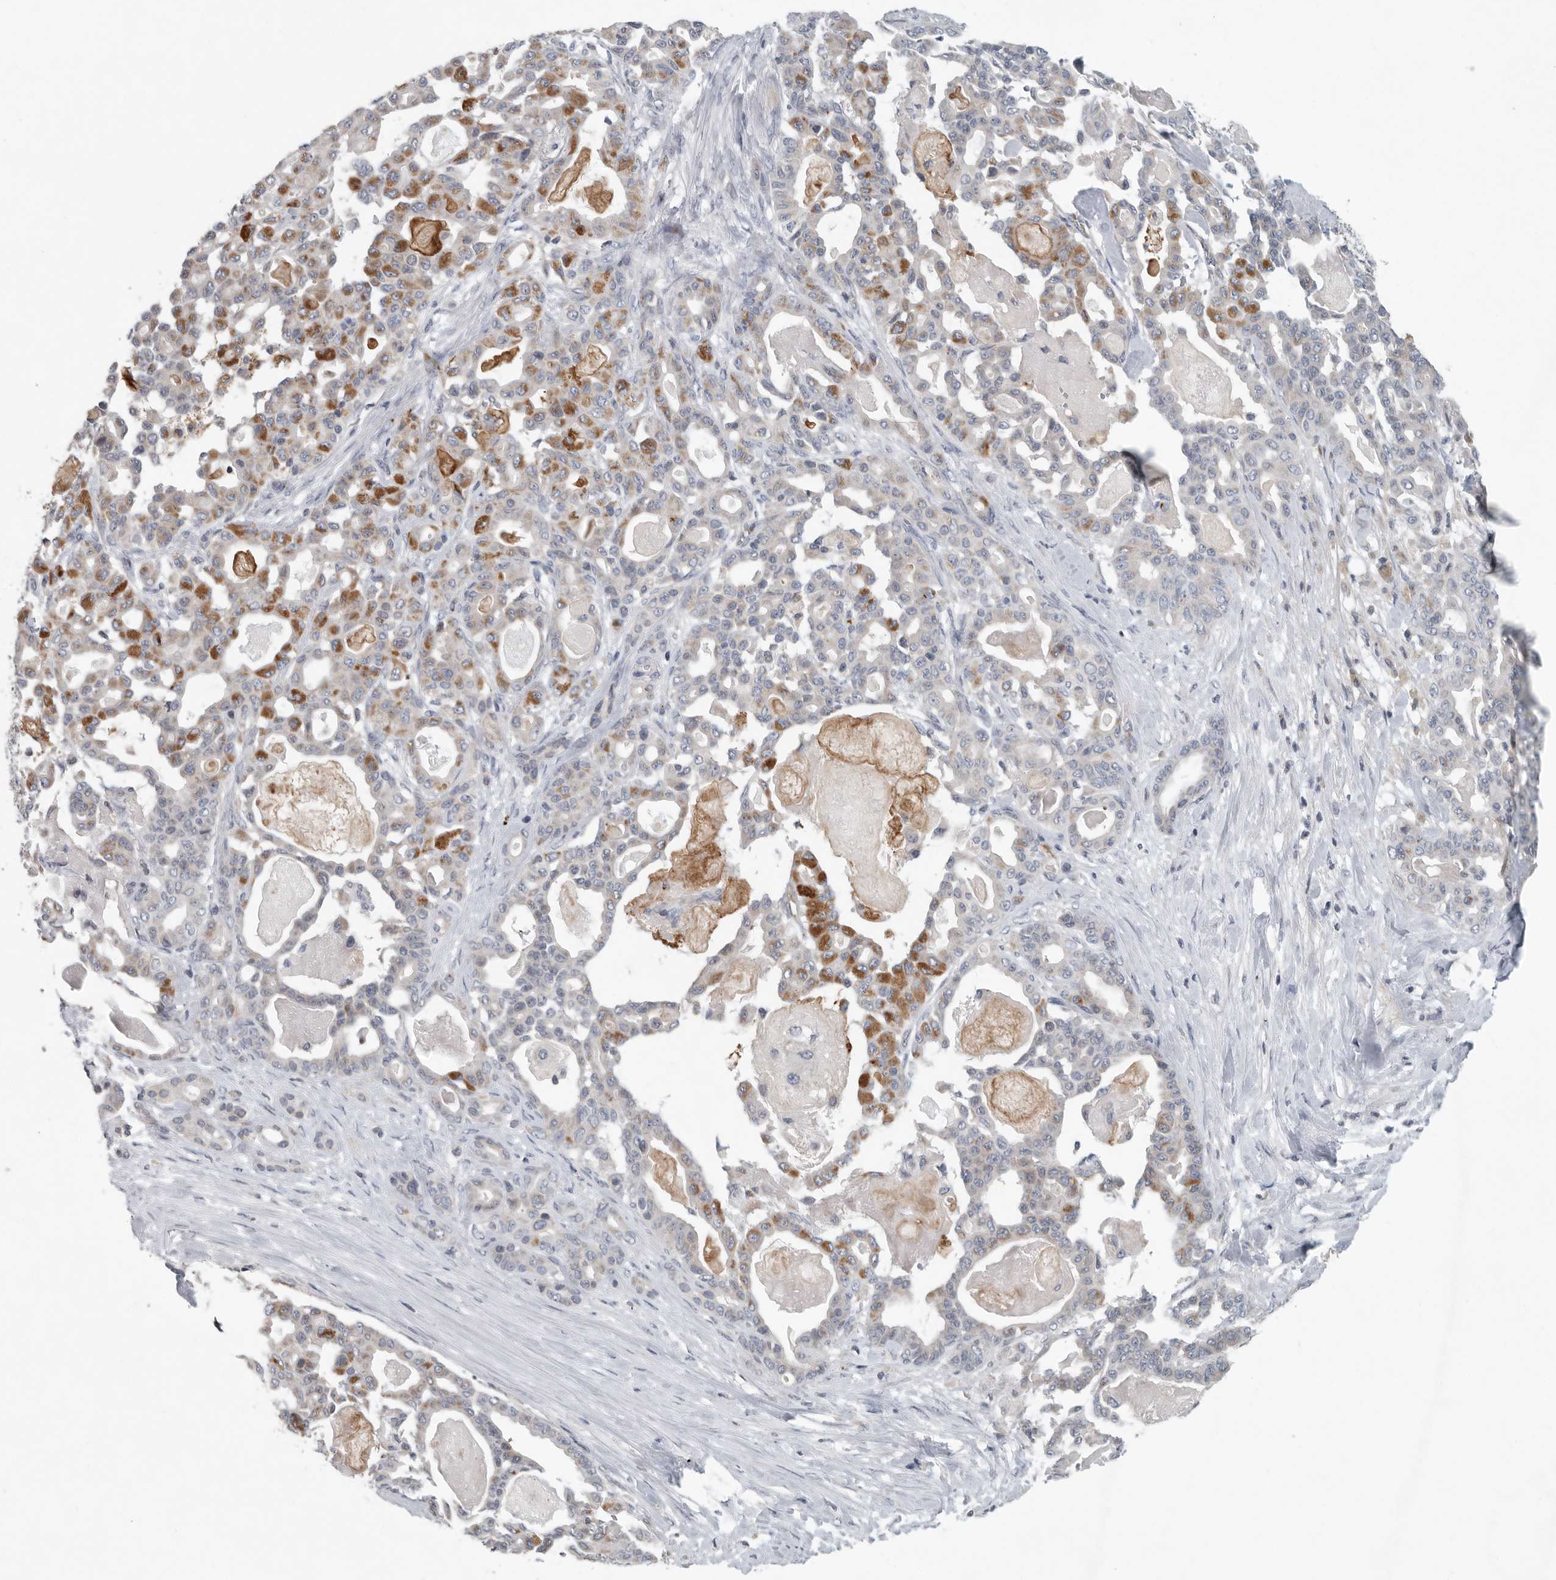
{"staining": {"intensity": "moderate", "quantity": "25%-75%", "location": "cytoplasmic/membranous"}, "tissue": "pancreatic cancer", "cell_type": "Tumor cells", "image_type": "cancer", "snomed": [{"axis": "morphology", "description": "Adenocarcinoma, NOS"}, {"axis": "topography", "description": "Pancreas"}], "caption": "Protein staining shows moderate cytoplasmic/membranous staining in approximately 25%-75% of tumor cells in pancreatic cancer (adenocarcinoma).", "gene": "MPP3", "patient": {"sex": "male", "age": 63}}